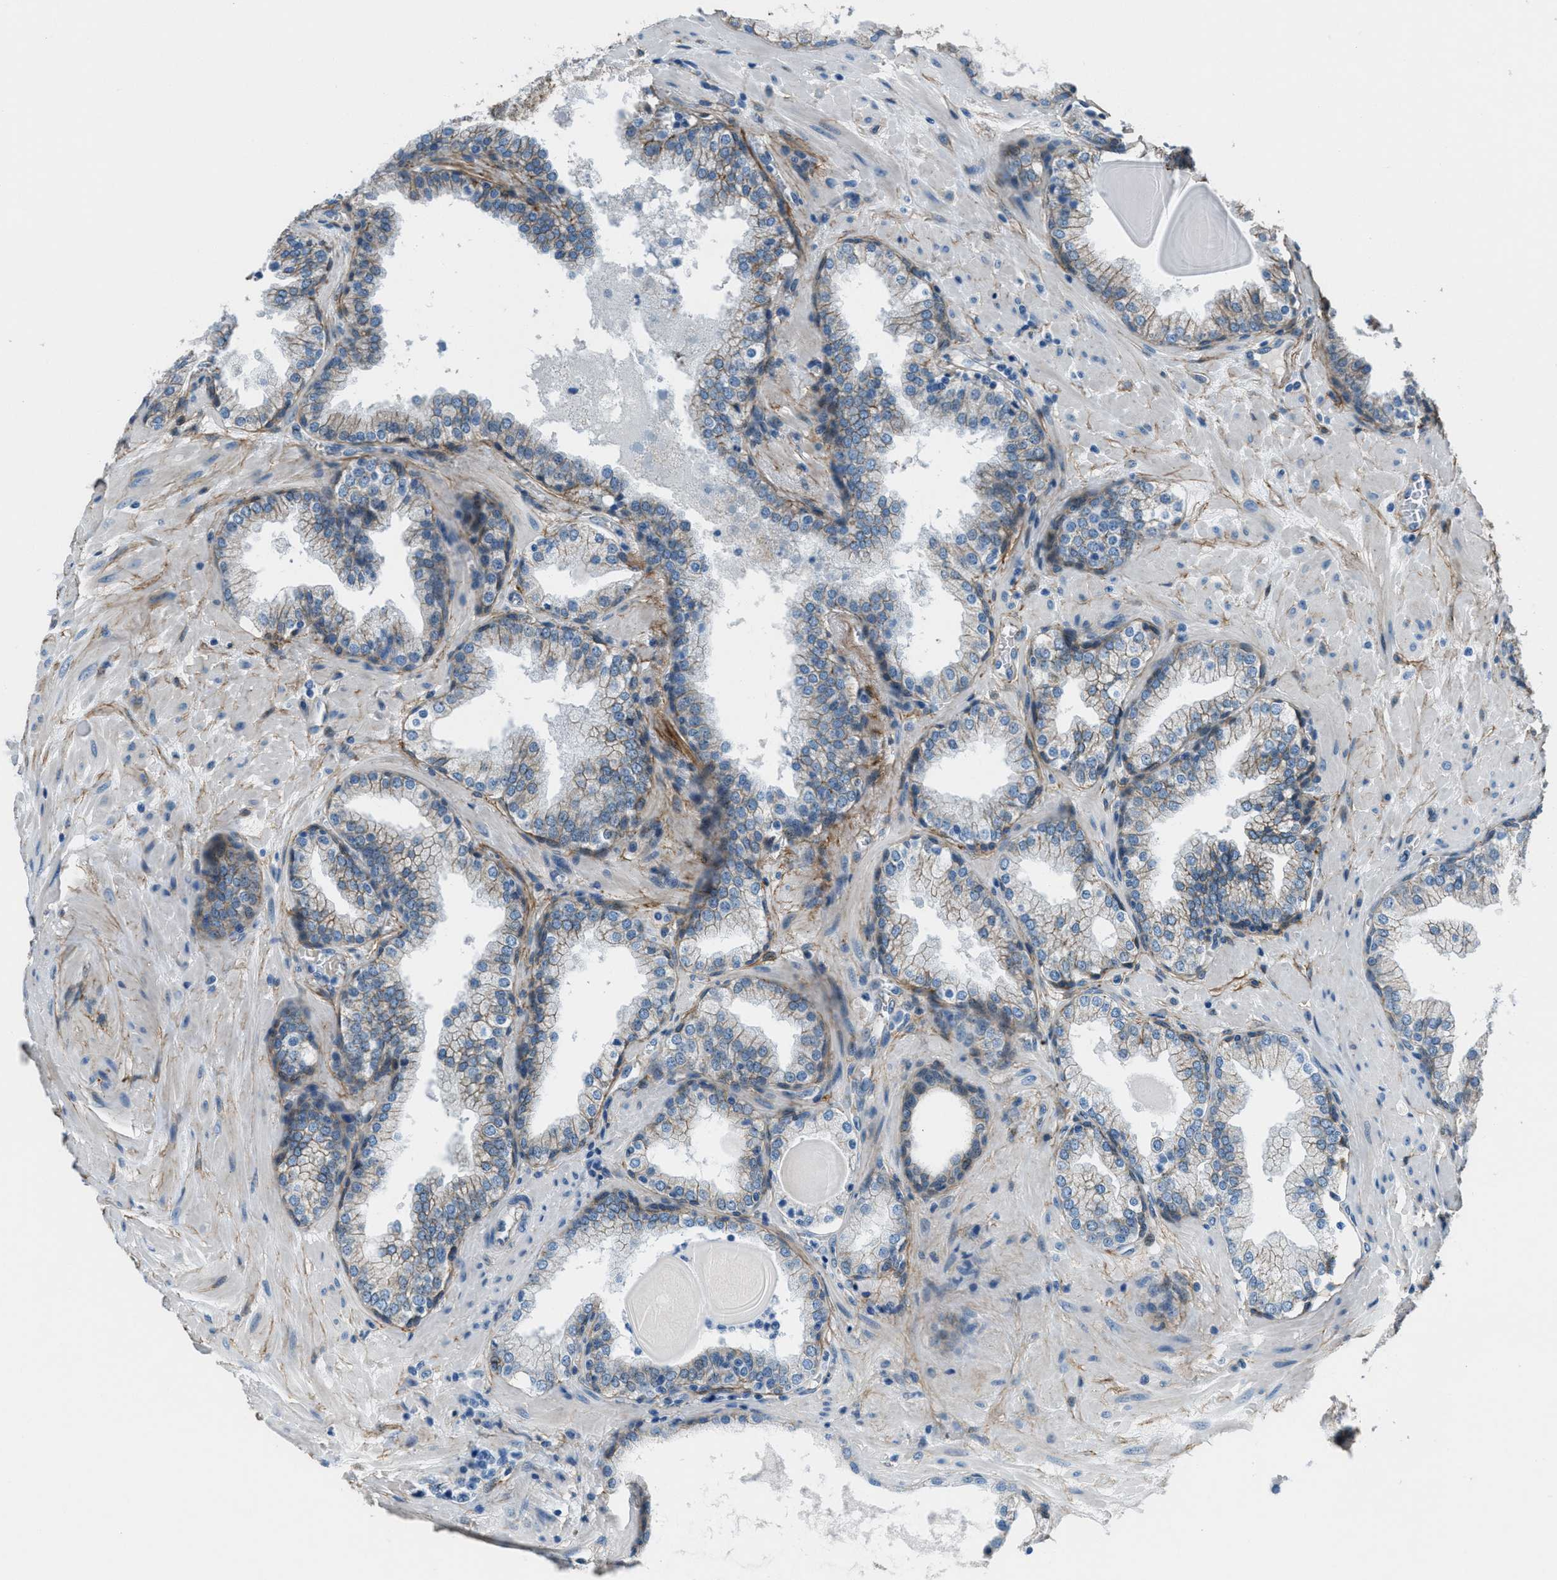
{"staining": {"intensity": "moderate", "quantity": "25%-75%", "location": "cytoplasmic/membranous"}, "tissue": "prostate", "cell_type": "Glandular cells", "image_type": "normal", "snomed": [{"axis": "morphology", "description": "Normal tissue, NOS"}, {"axis": "topography", "description": "Prostate"}], "caption": "The histopathology image reveals immunohistochemical staining of normal prostate. There is moderate cytoplasmic/membranous expression is appreciated in approximately 25%-75% of glandular cells. Using DAB (brown) and hematoxylin (blue) stains, captured at high magnification using brightfield microscopy.", "gene": "FBN1", "patient": {"sex": "male", "age": 51}}